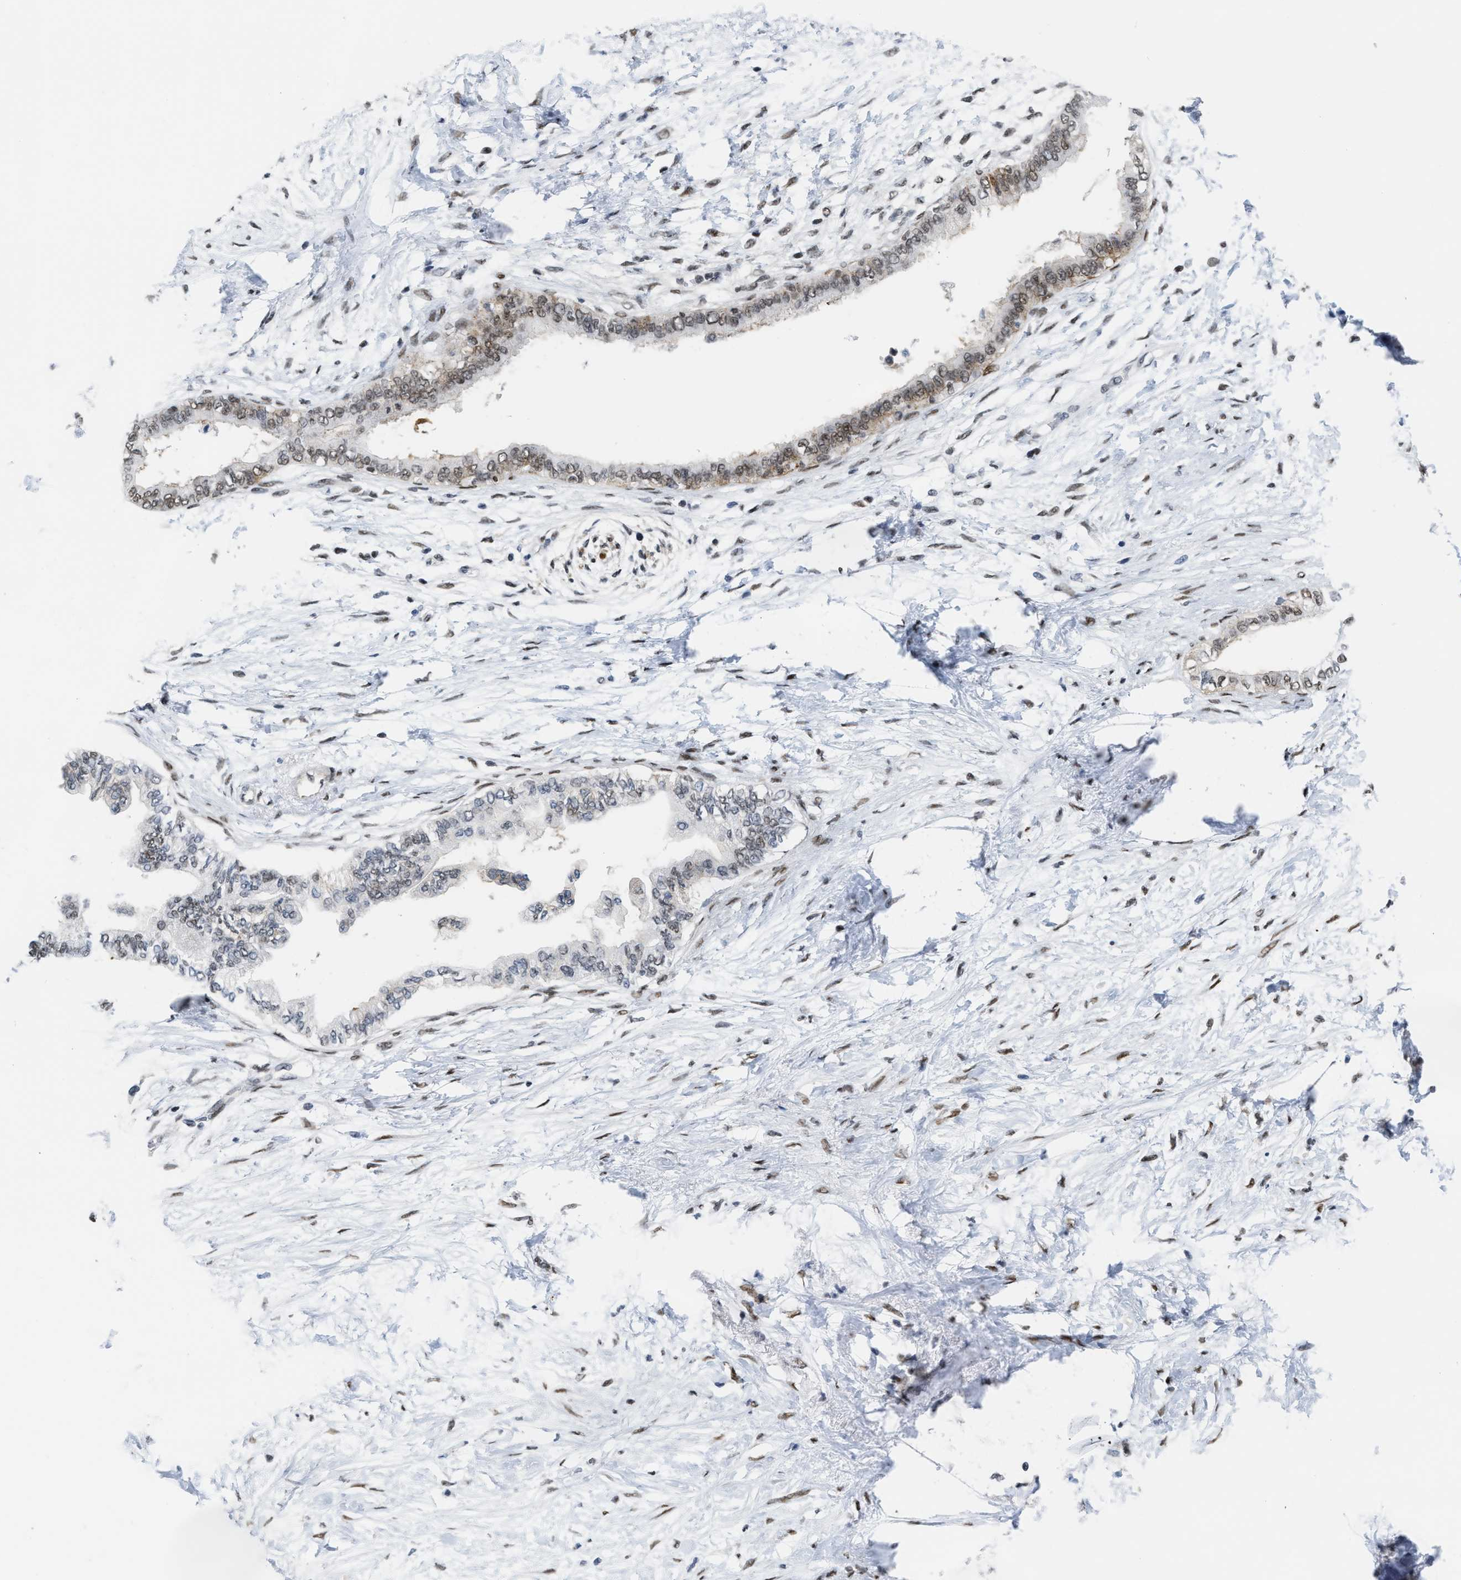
{"staining": {"intensity": "weak", "quantity": "<25%", "location": "nuclear"}, "tissue": "pancreatic cancer", "cell_type": "Tumor cells", "image_type": "cancer", "snomed": [{"axis": "morphology", "description": "Normal tissue, NOS"}, {"axis": "morphology", "description": "Adenocarcinoma, NOS"}, {"axis": "topography", "description": "Pancreas"}, {"axis": "topography", "description": "Duodenum"}], "caption": "Pancreatic adenocarcinoma was stained to show a protein in brown. There is no significant expression in tumor cells. (DAB immunohistochemistry with hematoxylin counter stain).", "gene": "MIER1", "patient": {"sex": "female", "age": 60}}